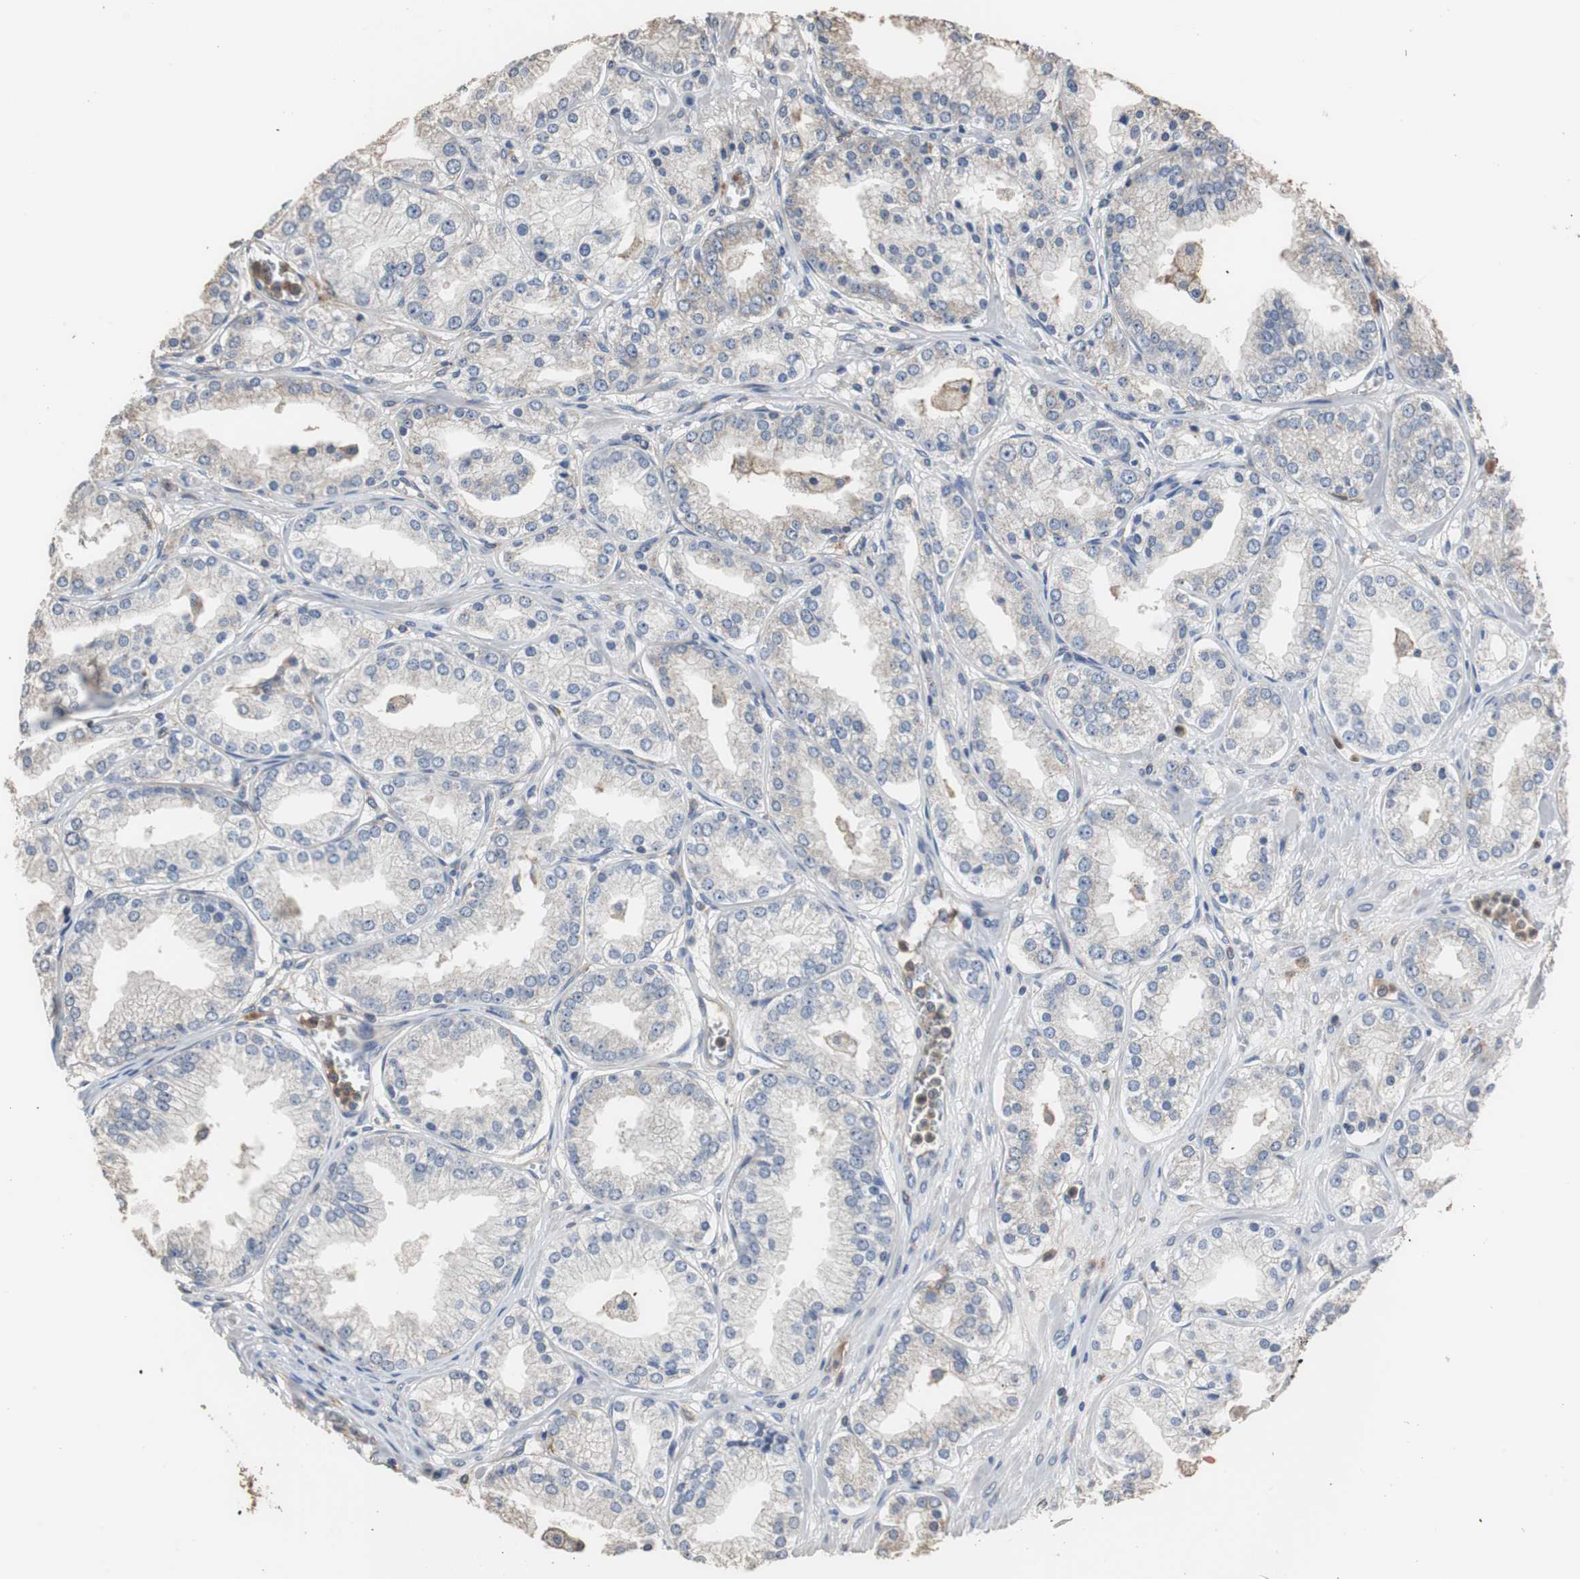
{"staining": {"intensity": "weak", "quantity": "<25%", "location": "cytoplasmic/membranous"}, "tissue": "prostate cancer", "cell_type": "Tumor cells", "image_type": "cancer", "snomed": [{"axis": "morphology", "description": "Adenocarcinoma, High grade"}, {"axis": "topography", "description": "Prostate"}], "caption": "Immunohistochemistry photomicrograph of prostate cancer (adenocarcinoma (high-grade)) stained for a protein (brown), which shows no positivity in tumor cells.", "gene": "SCIMP", "patient": {"sex": "male", "age": 61}}